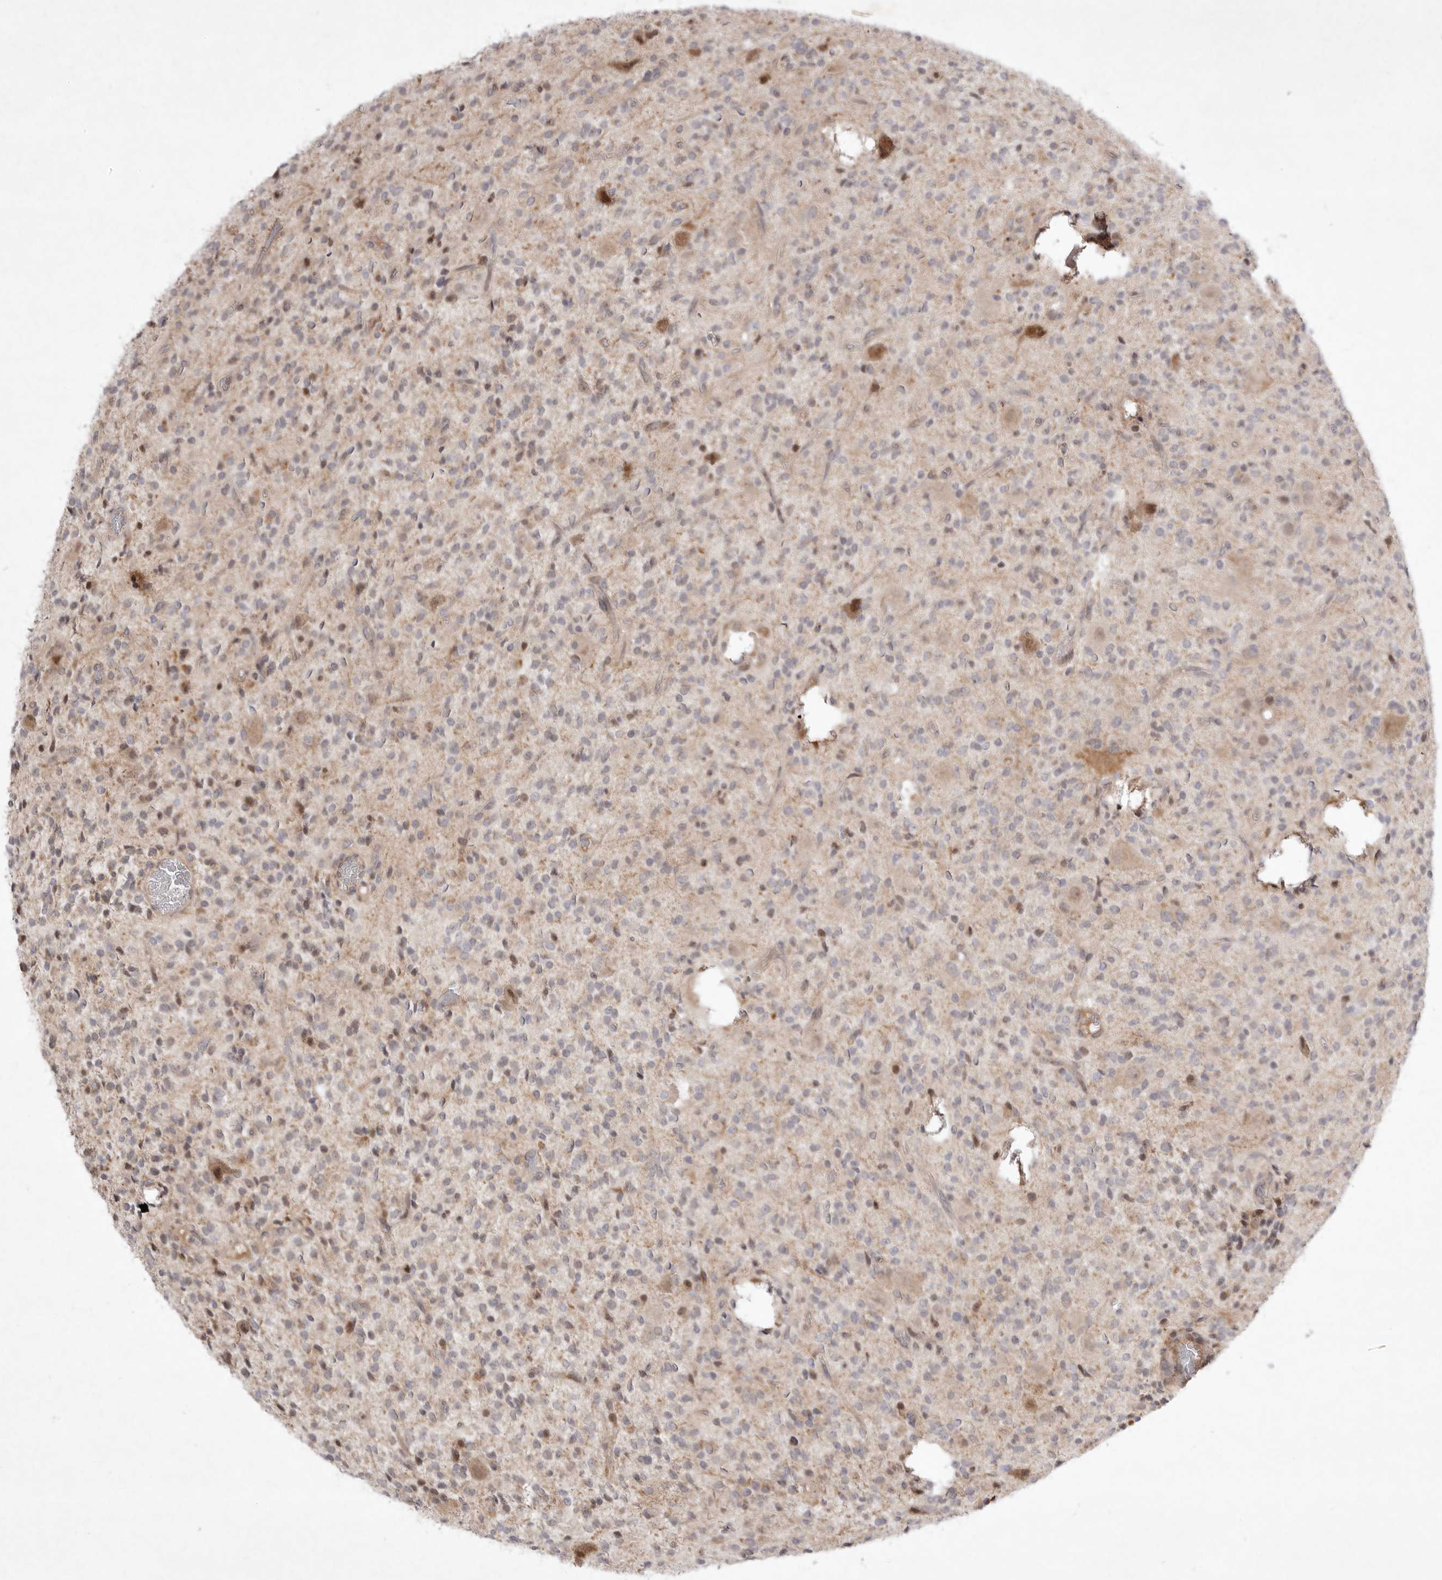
{"staining": {"intensity": "weak", "quantity": "25%-75%", "location": "nuclear"}, "tissue": "glioma", "cell_type": "Tumor cells", "image_type": "cancer", "snomed": [{"axis": "morphology", "description": "Glioma, malignant, High grade"}, {"axis": "topography", "description": "Brain"}], "caption": "Malignant high-grade glioma stained with immunohistochemistry shows weak nuclear staining in about 25%-75% of tumor cells.", "gene": "EIF2AK1", "patient": {"sex": "male", "age": 34}}